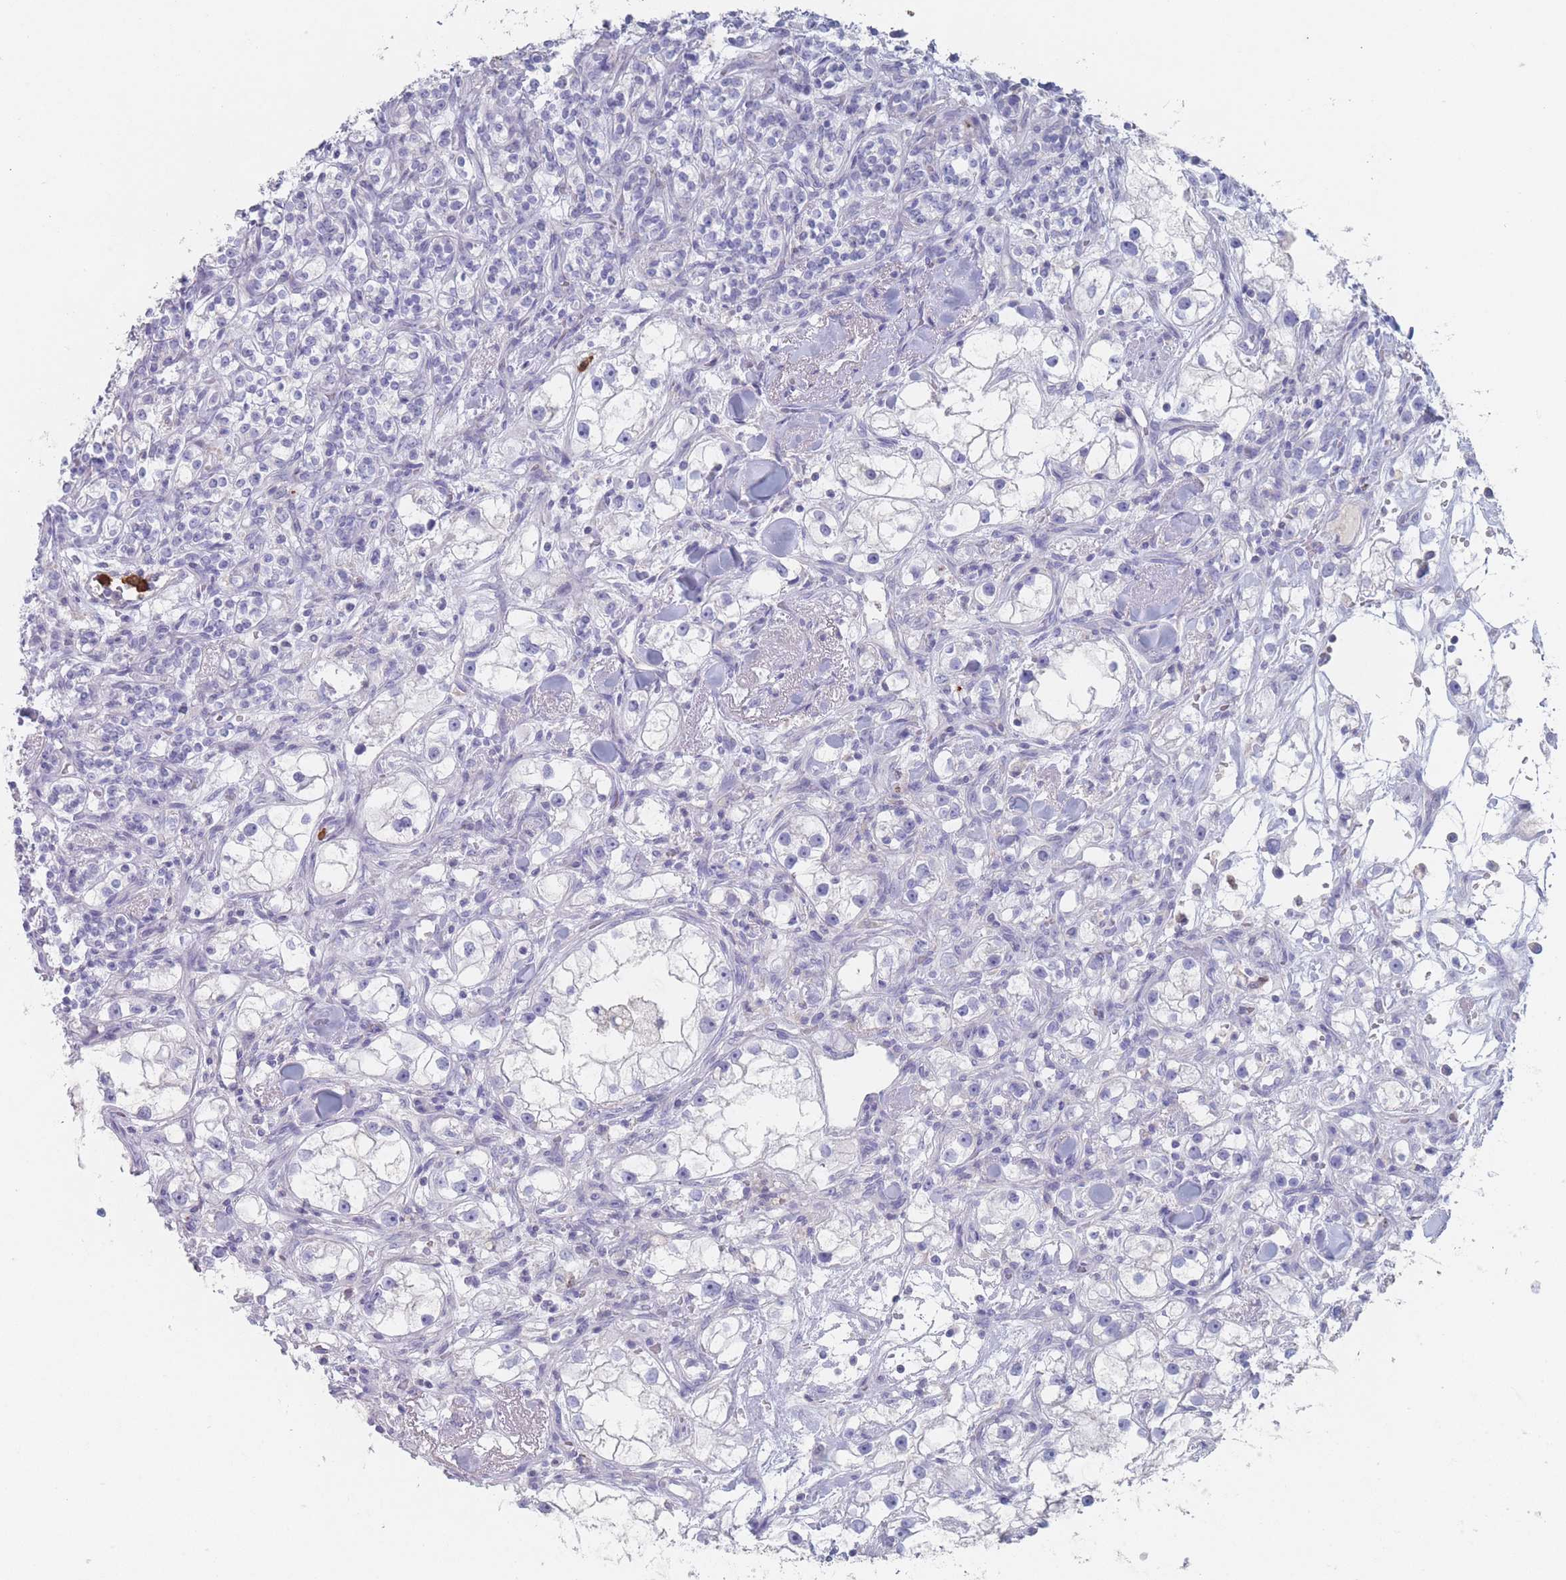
{"staining": {"intensity": "negative", "quantity": "none", "location": "none"}, "tissue": "renal cancer", "cell_type": "Tumor cells", "image_type": "cancer", "snomed": [{"axis": "morphology", "description": "Adenocarcinoma, NOS"}, {"axis": "topography", "description": "Kidney"}], "caption": "Human renal cancer stained for a protein using IHC exhibits no staining in tumor cells.", "gene": "ATP1A3", "patient": {"sex": "male", "age": 77}}